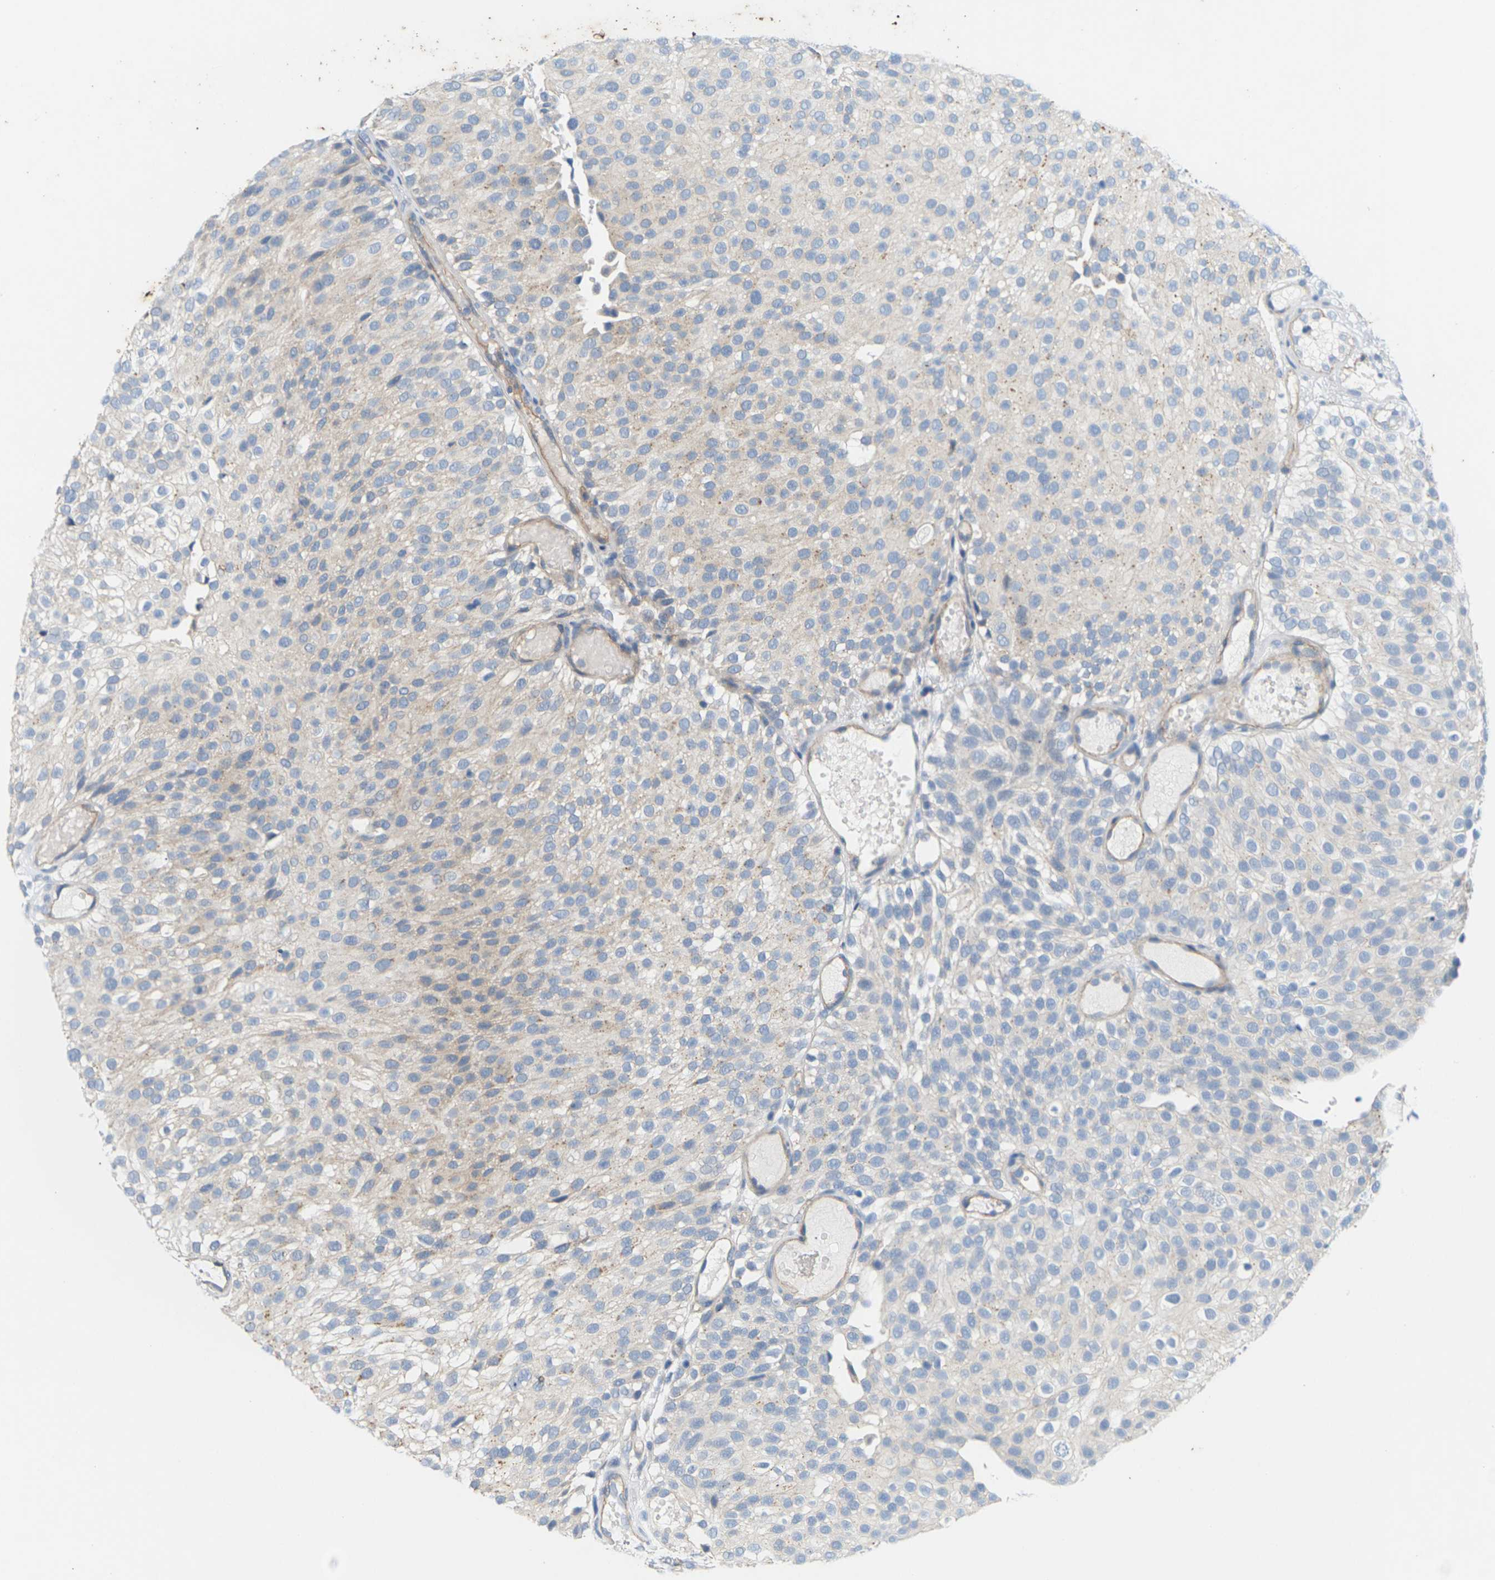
{"staining": {"intensity": "weak", "quantity": "<25%", "location": "cytoplasmic/membranous"}, "tissue": "urothelial cancer", "cell_type": "Tumor cells", "image_type": "cancer", "snomed": [{"axis": "morphology", "description": "Urothelial carcinoma, Low grade"}, {"axis": "topography", "description": "Urinary bladder"}], "caption": "This micrograph is of urothelial cancer stained with immunohistochemistry to label a protein in brown with the nuclei are counter-stained blue. There is no staining in tumor cells. The staining was performed using DAB to visualize the protein expression in brown, while the nuclei were stained in blue with hematoxylin (Magnification: 20x).", "gene": "ITGA5", "patient": {"sex": "male", "age": 78}}